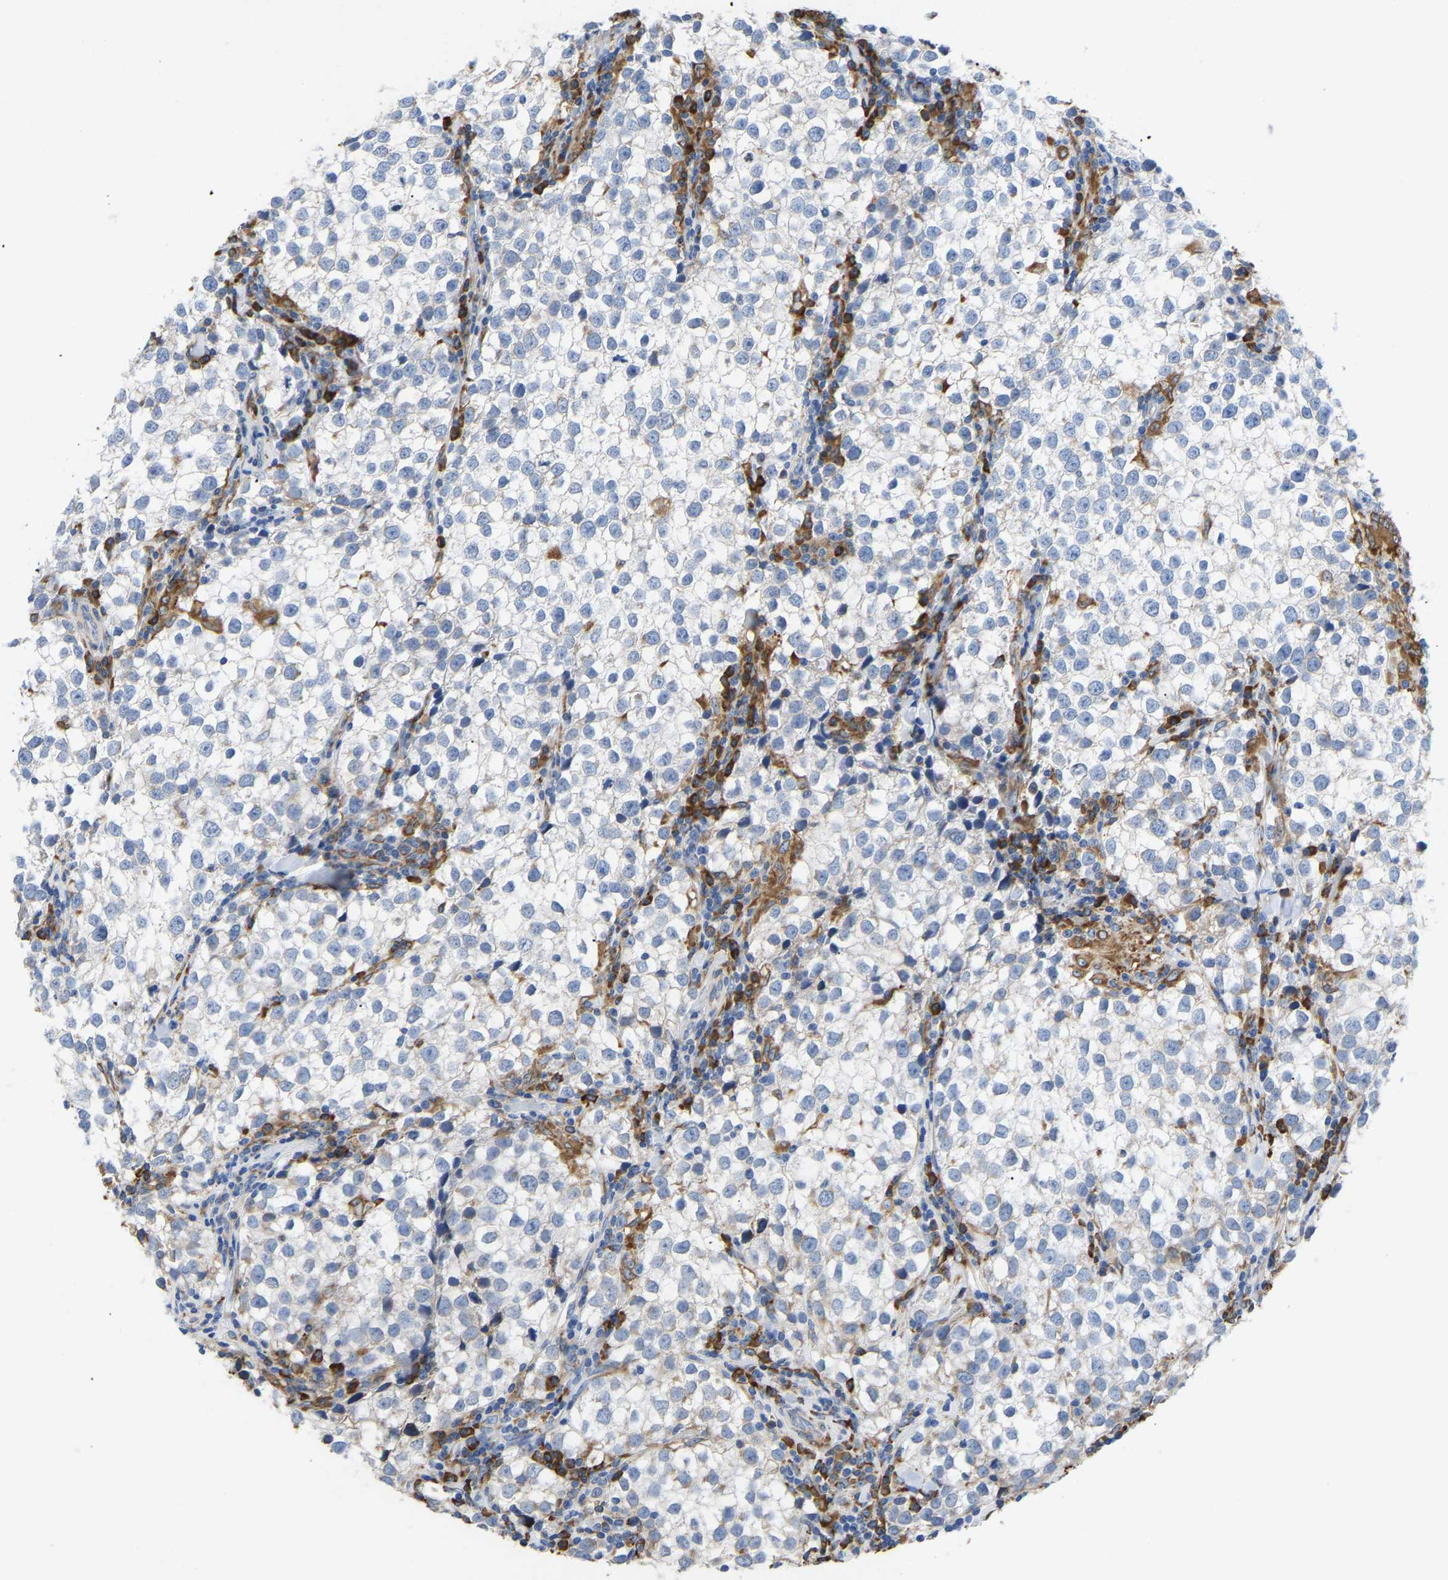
{"staining": {"intensity": "negative", "quantity": "none", "location": "none"}, "tissue": "testis cancer", "cell_type": "Tumor cells", "image_type": "cancer", "snomed": [{"axis": "morphology", "description": "Seminoma, NOS"}, {"axis": "morphology", "description": "Carcinoma, Embryonal, NOS"}, {"axis": "topography", "description": "Testis"}], "caption": "An immunohistochemistry micrograph of embryonal carcinoma (testis) is shown. There is no staining in tumor cells of embryonal carcinoma (testis).", "gene": "P4HB", "patient": {"sex": "male", "age": 36}}